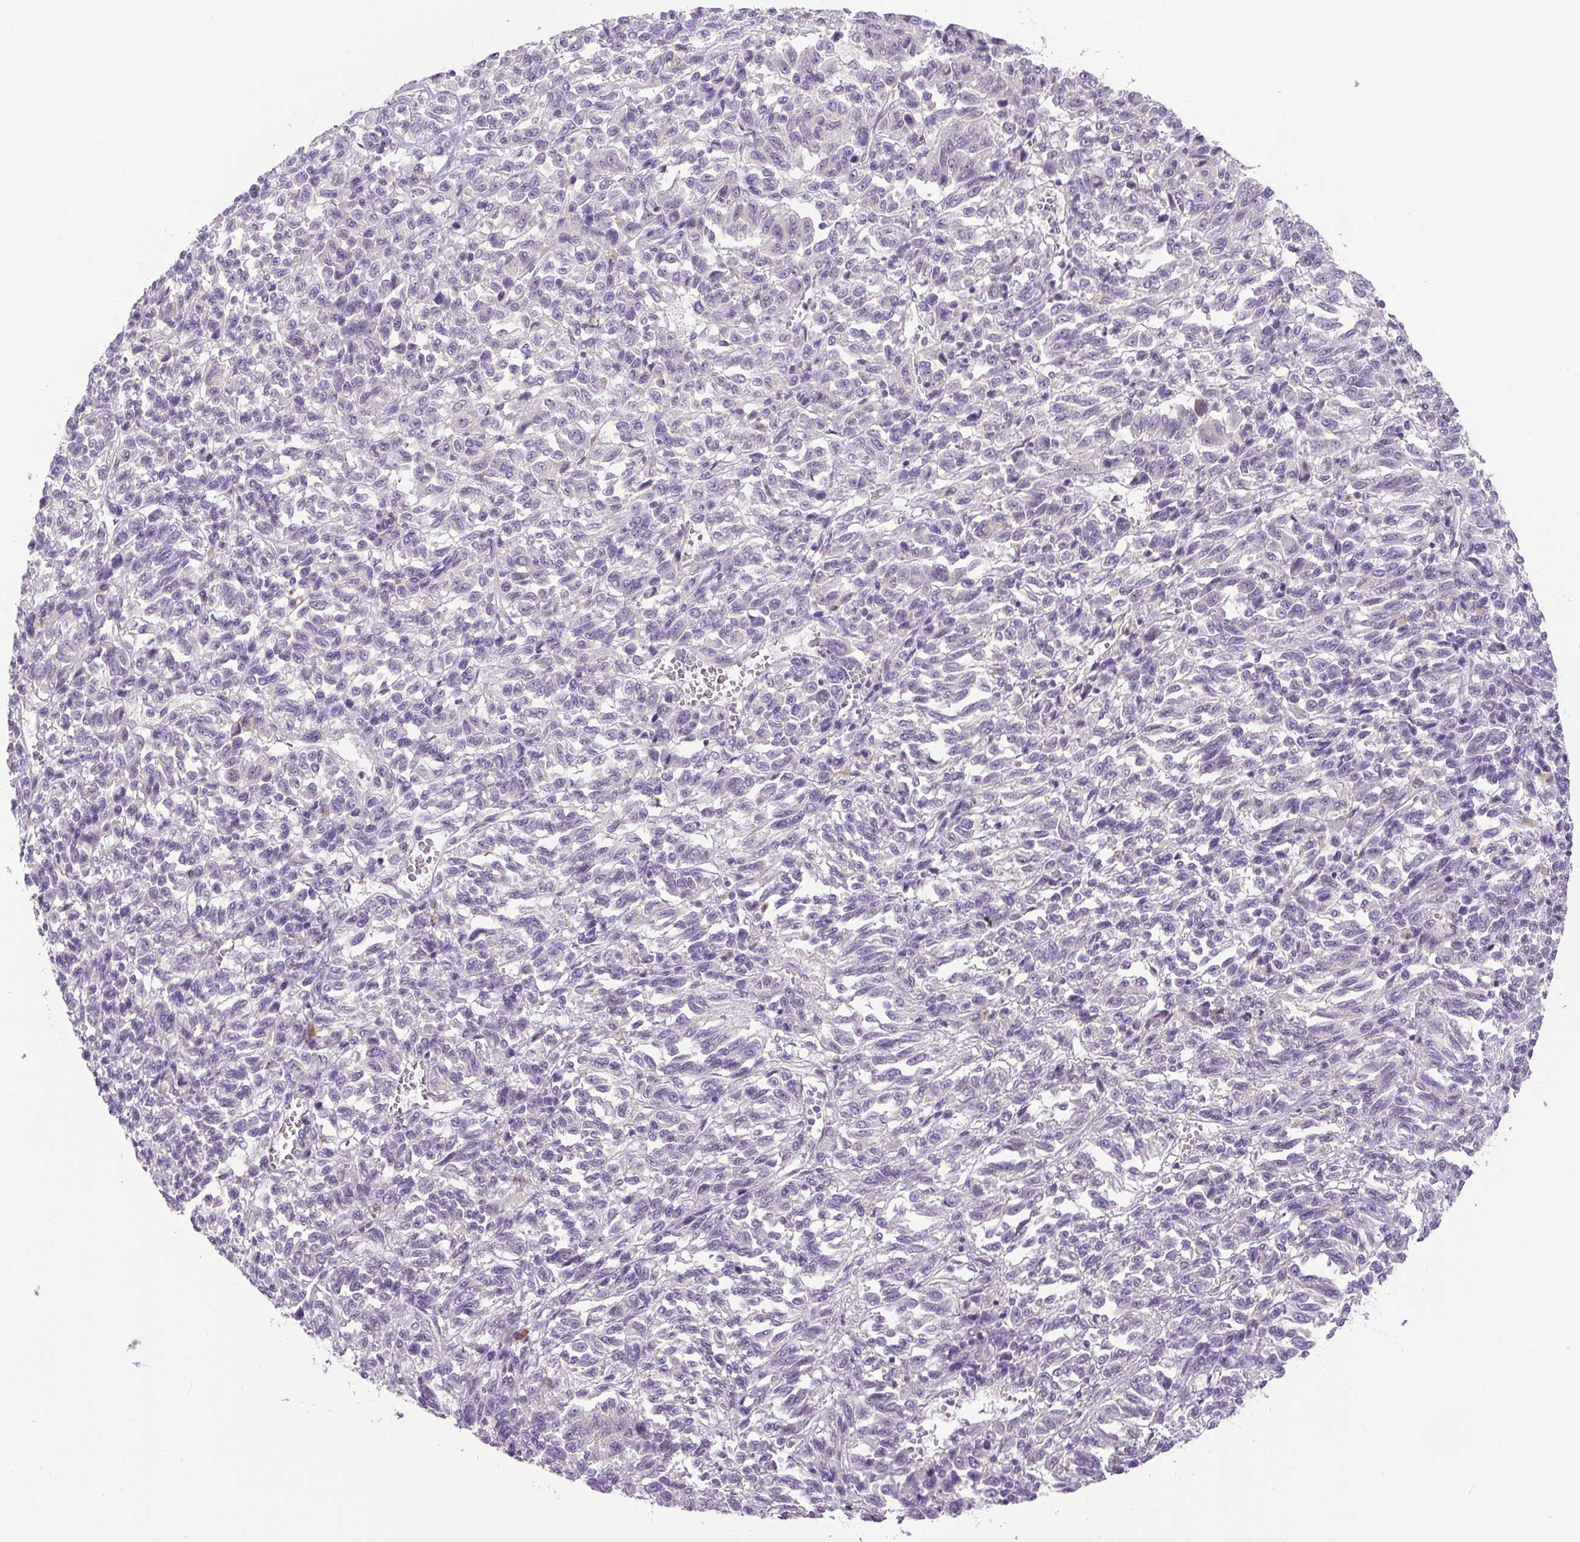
{"staining": {"intensity": "negative", "quantity": "none", "location": "none"}, "tissue": "melanoma", "cell_type": "Tumor cells", "image_type": "cancer", "snomed": [{"axis": "morphology", "description": "Malignant melanoma, Metastatic site"}, {"axis": "topography", "description": "Lung"}], "caption": "A high-resolution image shows immunohistochemistry (IHC) staining of melanoma, which demonstrates no significant positivity in tumor cells.", "gene": "UBL3", "patient": {"sex": "male", "age": 64}}